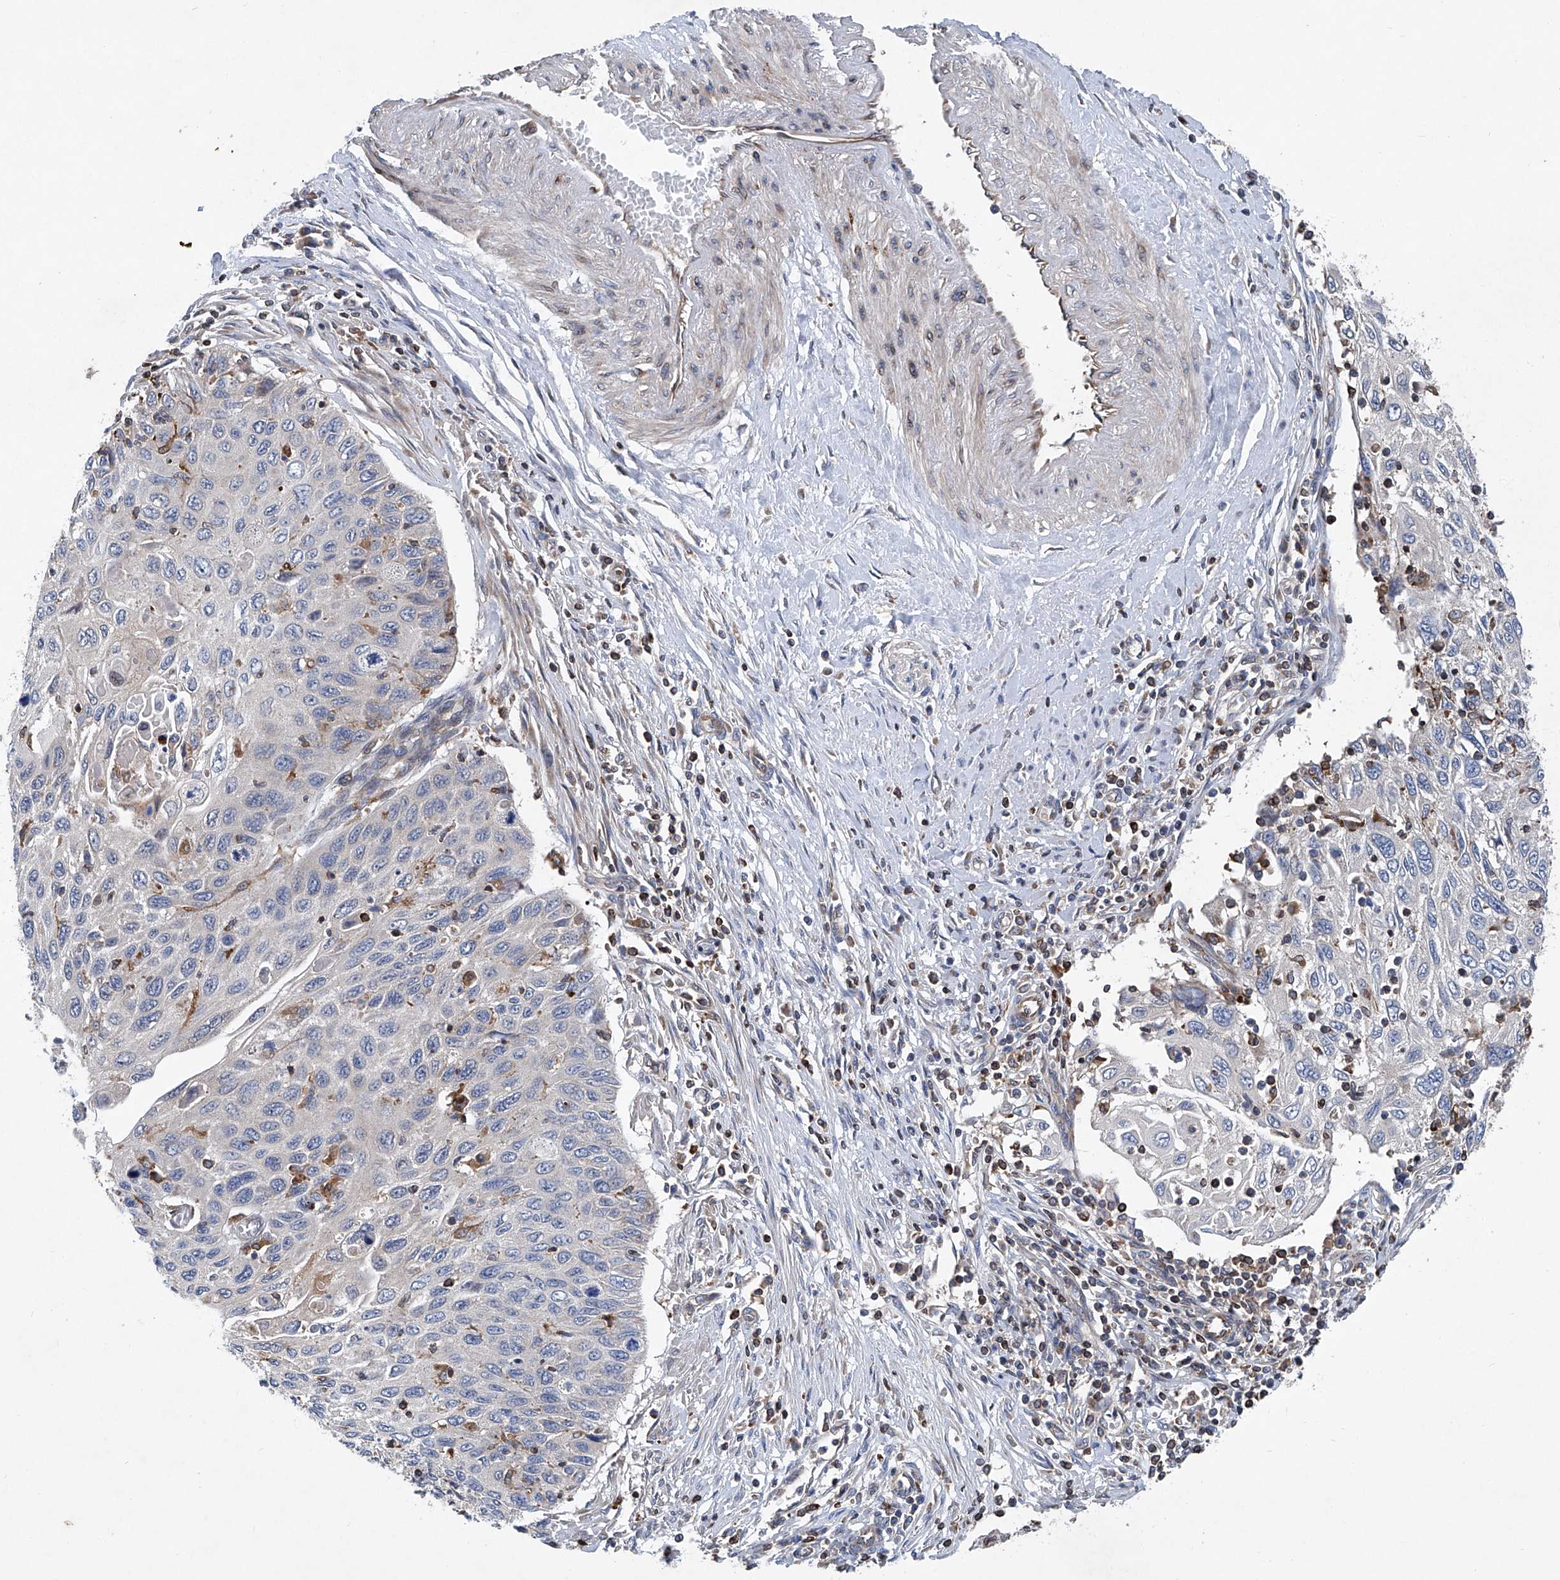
{"staining": {"intensity": "negative", "quantity": "none", "location": "none"}, "tissue": "cervical cancer", "cell_type": "Tumor cells", "image_type": "cancer", "snomed": [{"axis": "morphology", "description": "Squamous cell carcinoma, NOS"}, {"axis": "topography", "description": "Cervix"}], "caption": "A photomicrograph of cervical squamous cell carcinoma stained for a protein shows no brown staining in tumor cells.", "gene": "TRIM38", "patient": {"sex": "female", "age": 70}}